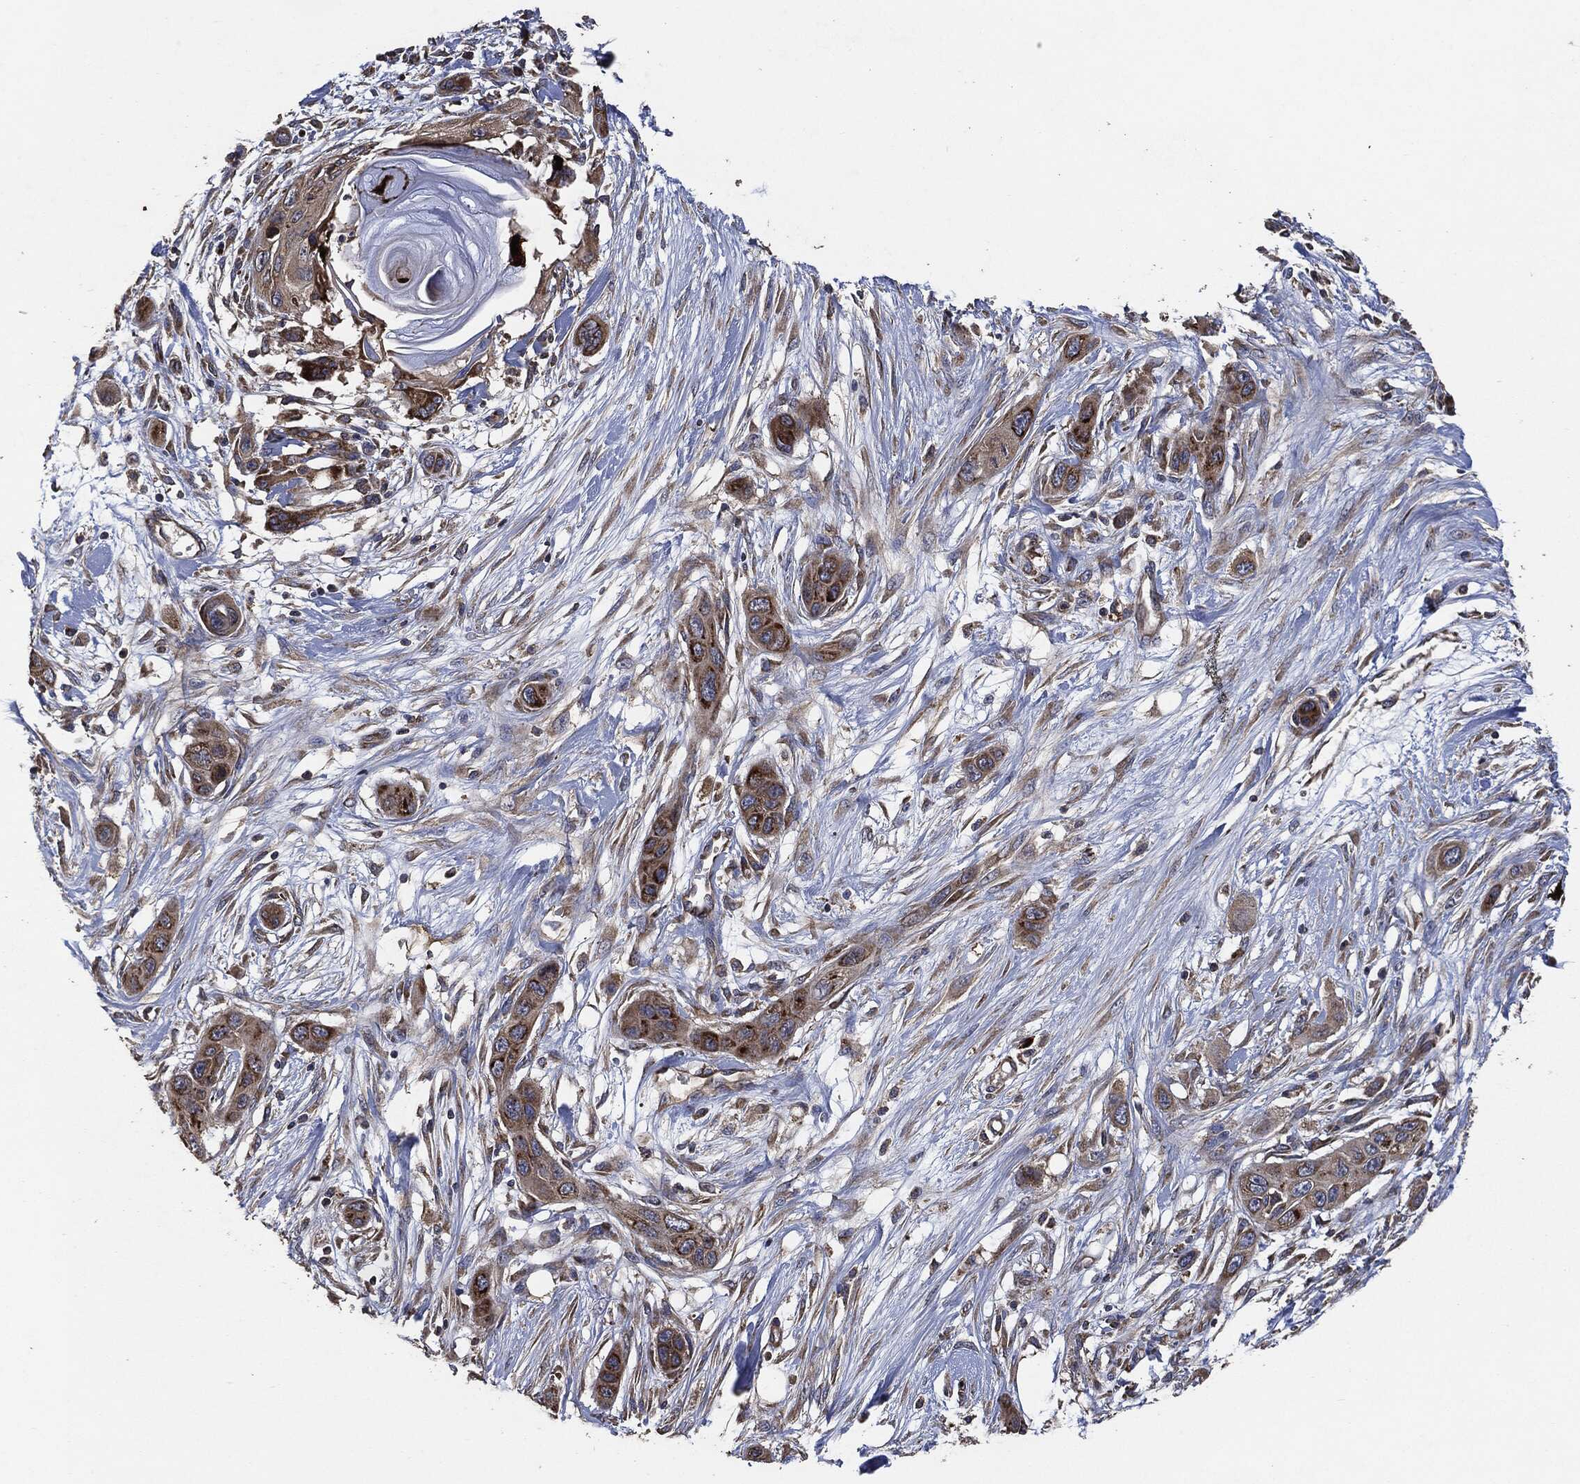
{"staining": {"intensity": "strong", "quantity": "<25%", "location": "cytoplasmic/membranous"}, "tissue": "skin cancer", "cell_type": "Tumor cells", "image_type": "cancer", "snomed": [{"axis": "morphology", "description": "Squamous cell carcinoma, NOS"}, {"axis": "topography", "description": "Skin"}], "caption": "IHC image of skin squamous cell carcinoma stained for a protein (brown), which reveals medium levels of strong cytoplasmic/membranous positivity in approximately <25% of tumor cells.", "gene": "STK3", "patient": {"sex": "male", "age": 79}}